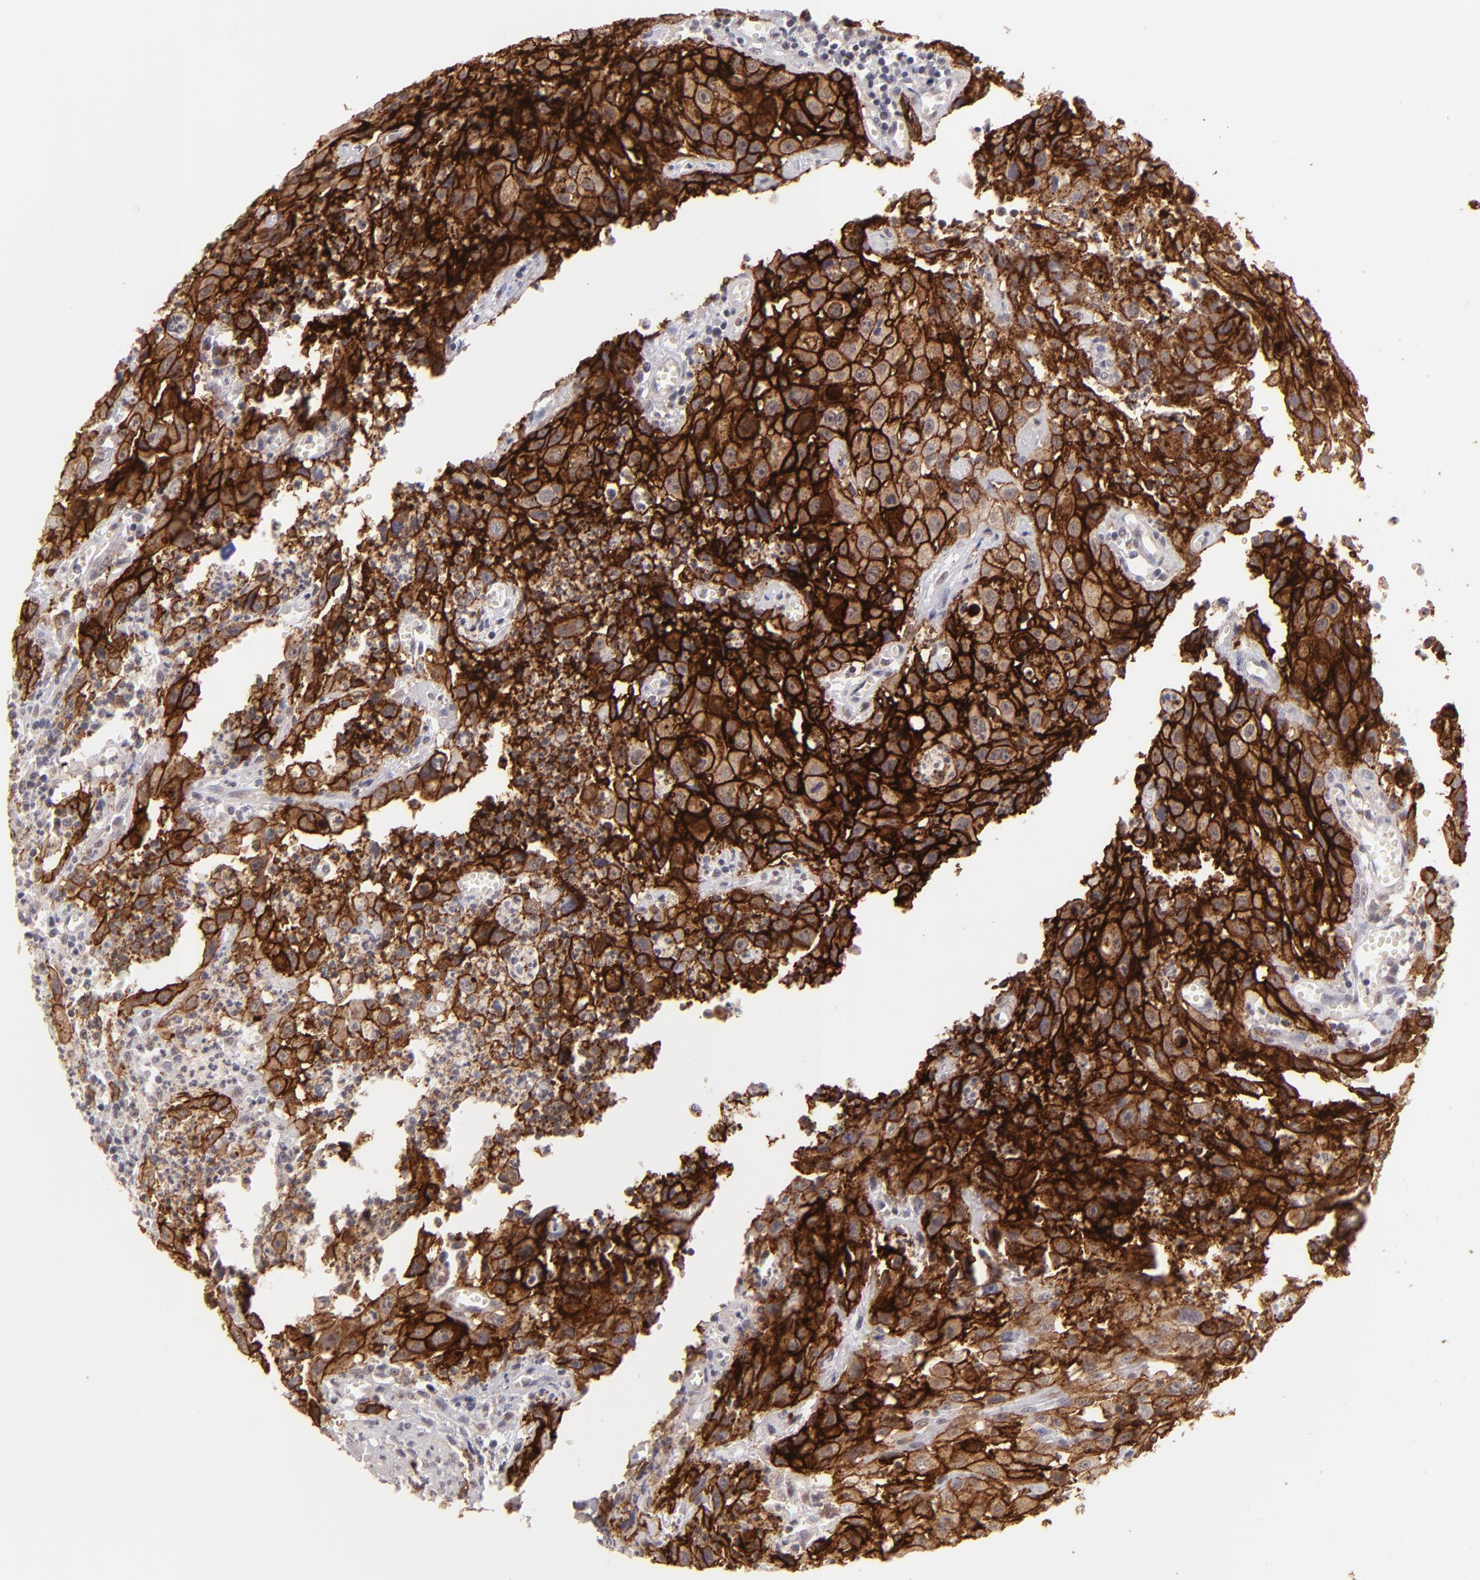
{"staining": {"intensity": "strong", "quantity": ">75%", "location": "cytoplasmic/membranous"}, "tissue": "urothelial cancer", "cell_type": "Tumor cells", "image_type": "cancer", "snomed": [{"axis": "morphology", "description": "Urothelial carcinoma, High grade"}, {"axis": "topography", "description": "Urinary bladder"}], "caption": "An image showing strong cytoplasmic/membranous staining in approximately >75% of tumor cells in urothelial carcinoma (high-grade), as visualized by brown immunohistochemical staining.", "gene": "CLDN1", "patient": {"sex": "male", "age": 66}}